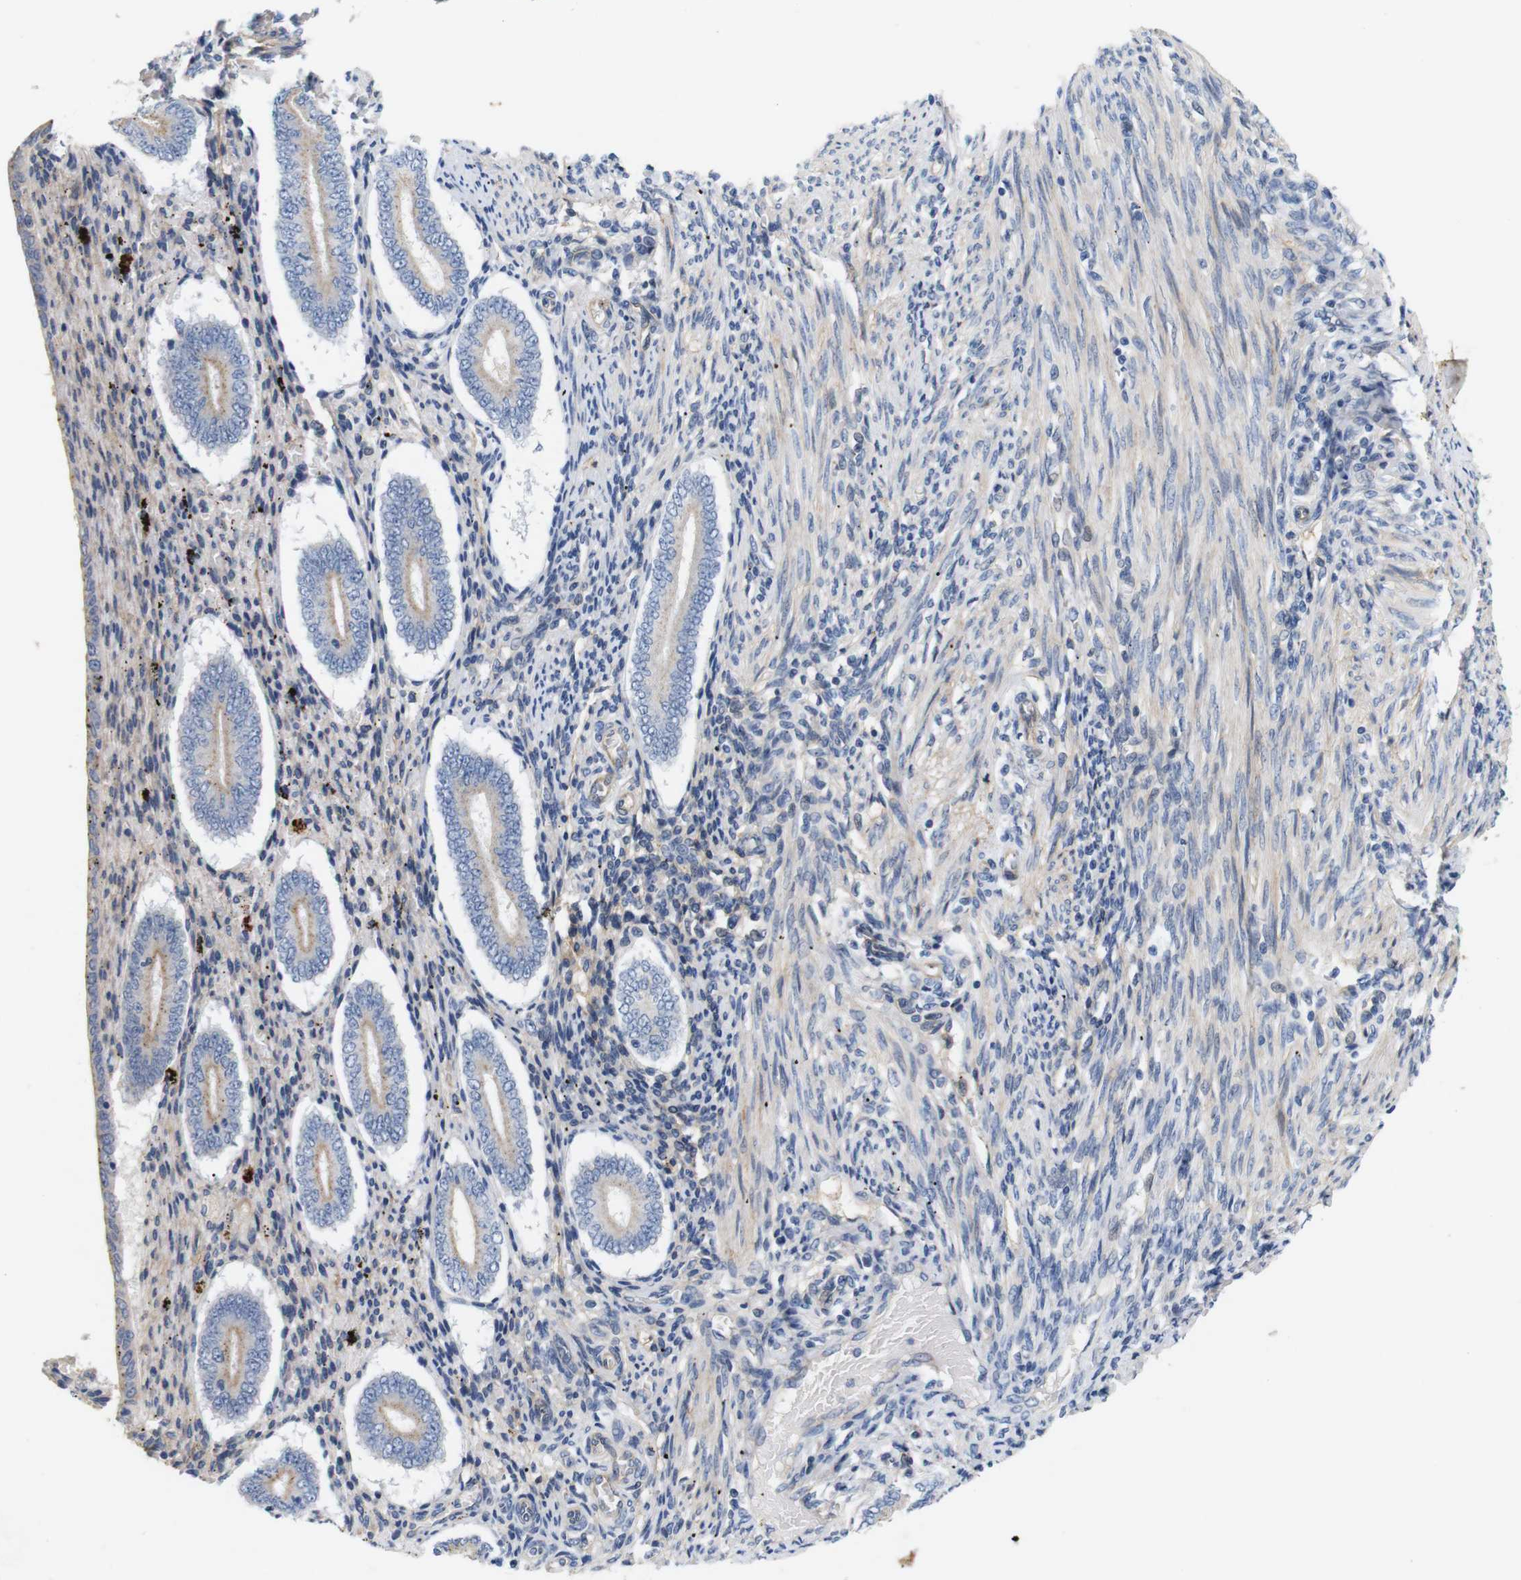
{"staining": {"intensity": "weak", "quantity": "<25%", "location": "cytoplasmic/membranous"}, "tissue": "endometrium", "cell_type": "Cells in endometrial stroma", "image_type": "normal", "snomed": [{"axis": "morphology", "description": "Normal tissue, NOS"}, {"axis": "topography", "description": "Endometrium"}], "caption": "Photomicrograph shows no significant protein positivity in cells in endometrial stroma of unremarkable endometrium. (DAB IHC with hematoxylin counter stain).", "gene": "ITGA5", "patient": {"sex": "female", "age": 42}}